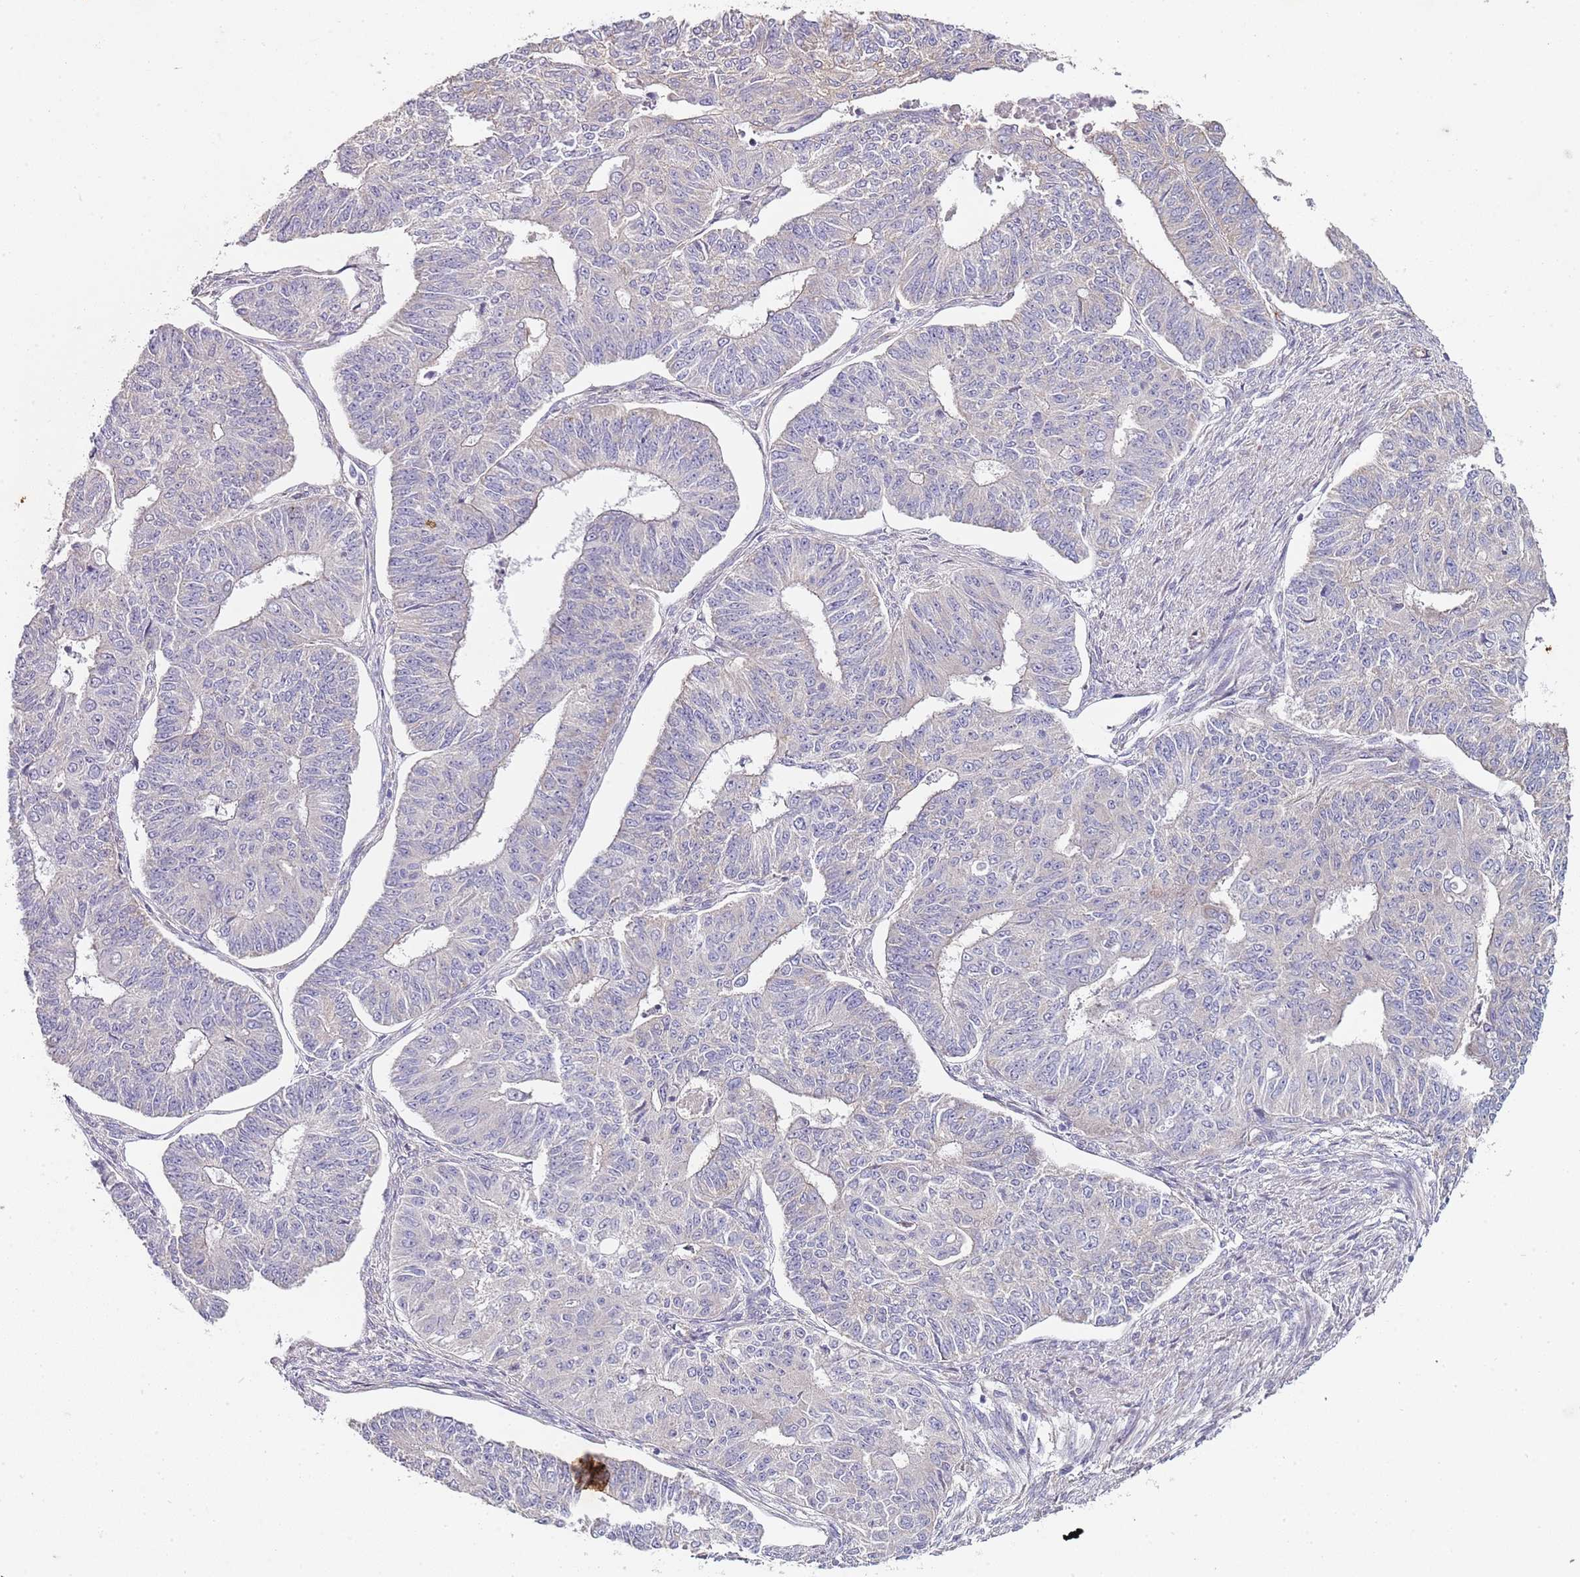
{"staining": {"intensity": "negative", "quantity": "none", "location": "none"}, "tissue": "endometrial cancer", "cell_type": "Tumor cells", "image_type": "cancer", "snomed": [{"axis": "morphology", "description": "Adenocarcinoma, NOS"}, {"axis": "topography", "description": "Endometrium"}], "caption": "Tumor cells show no significant protein positivity in endometrial adenocarcinoma.", "gene": "TBC1D9", "patient": {"sex": "female", "age": 32}}